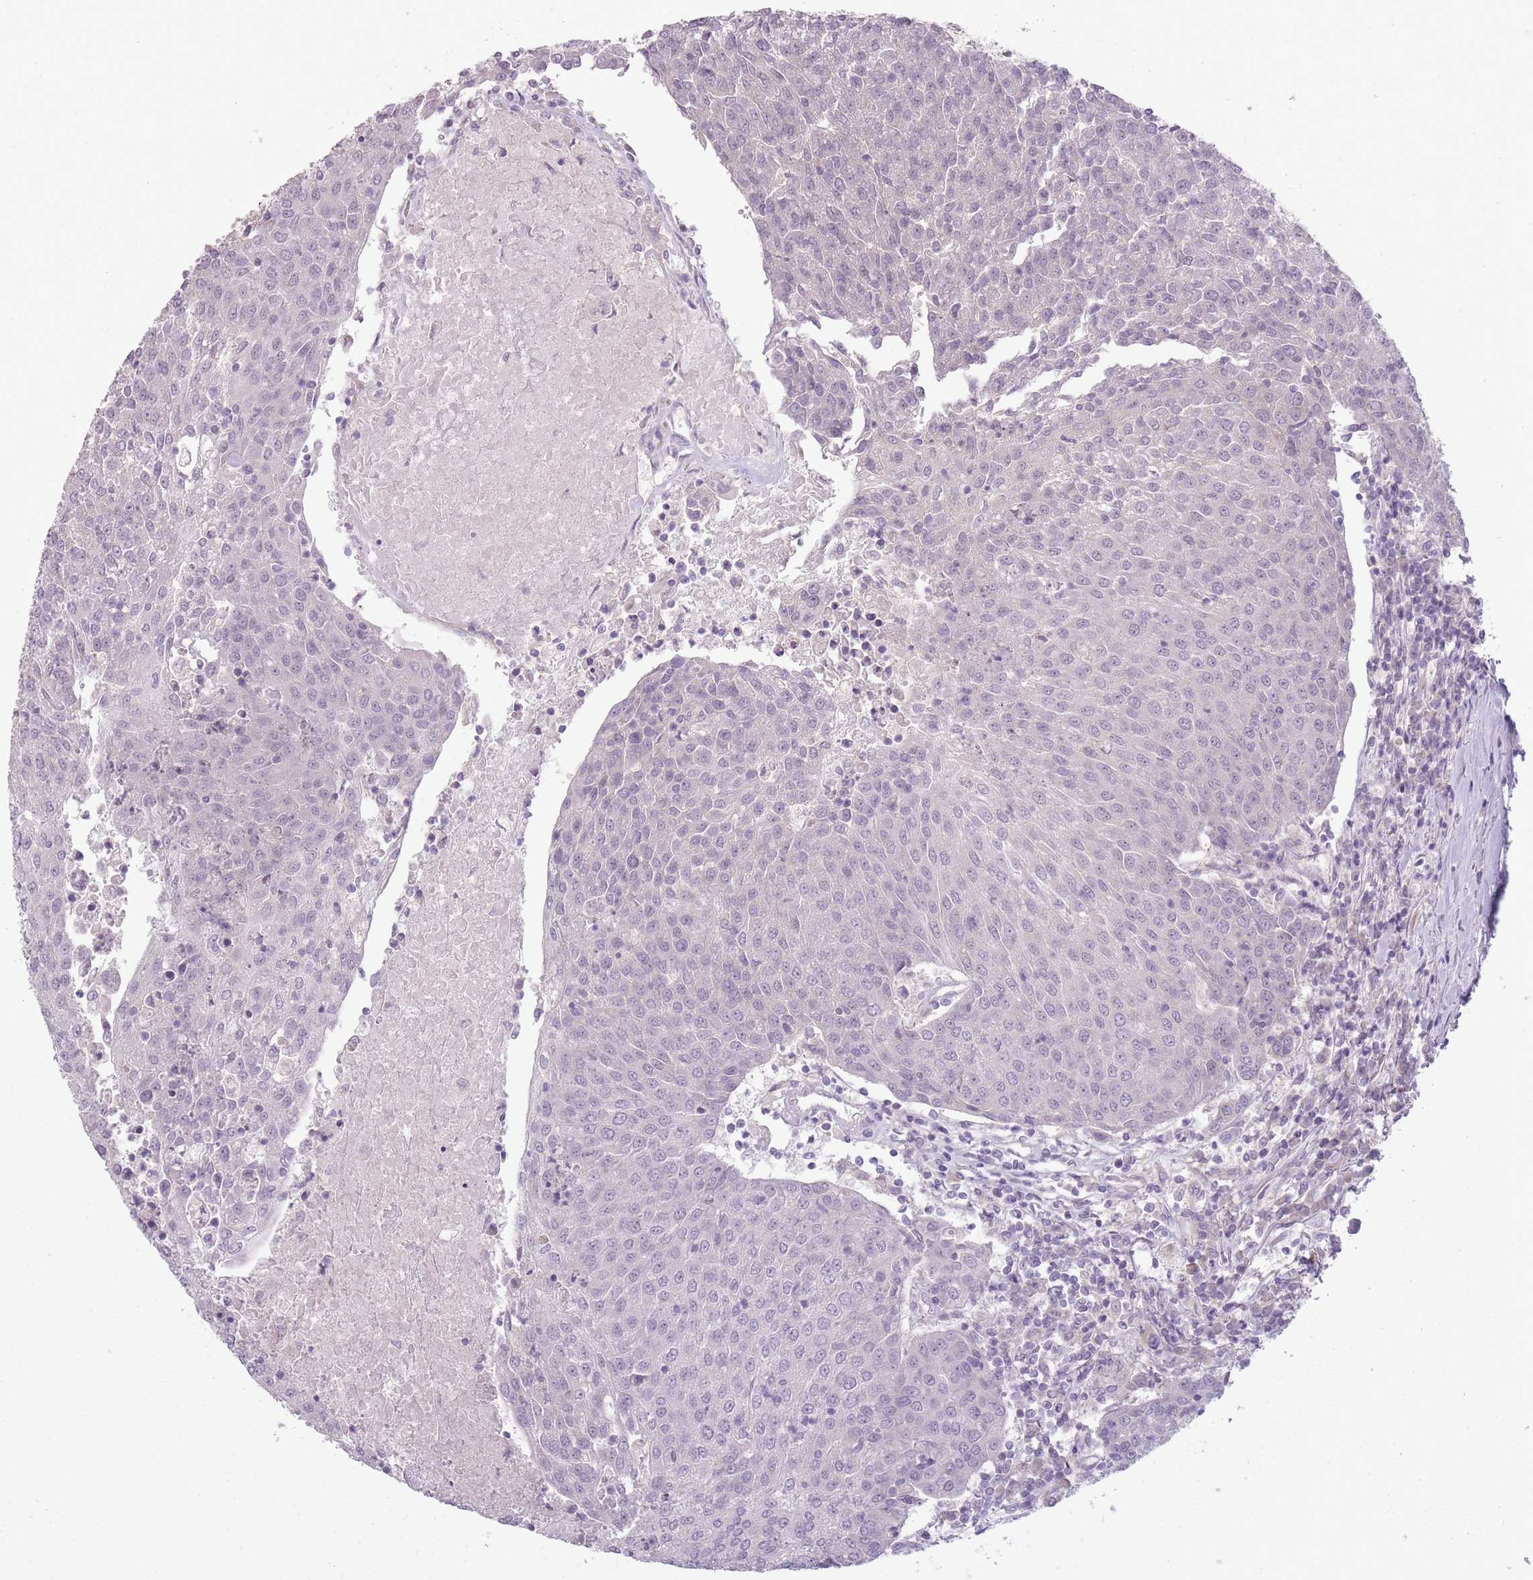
{"staining": {"intensity": "negative", "quantity": "none", "location": "none"}, "tissue": "urothelial cancer", "cell_type": "Tumor cells", "image_type": "cancer", "snomed": [{"axis": "morphology", "description": "Urothelial carcinoma, High grade"}, {"axis": "topography", "description": "Urinary bladder"}], "caption": "Tumor cells show no significant protein positivity in urothelial cancer.", "gene": "ZBTB24", "patient": {"sex": "female", "age": 85}}